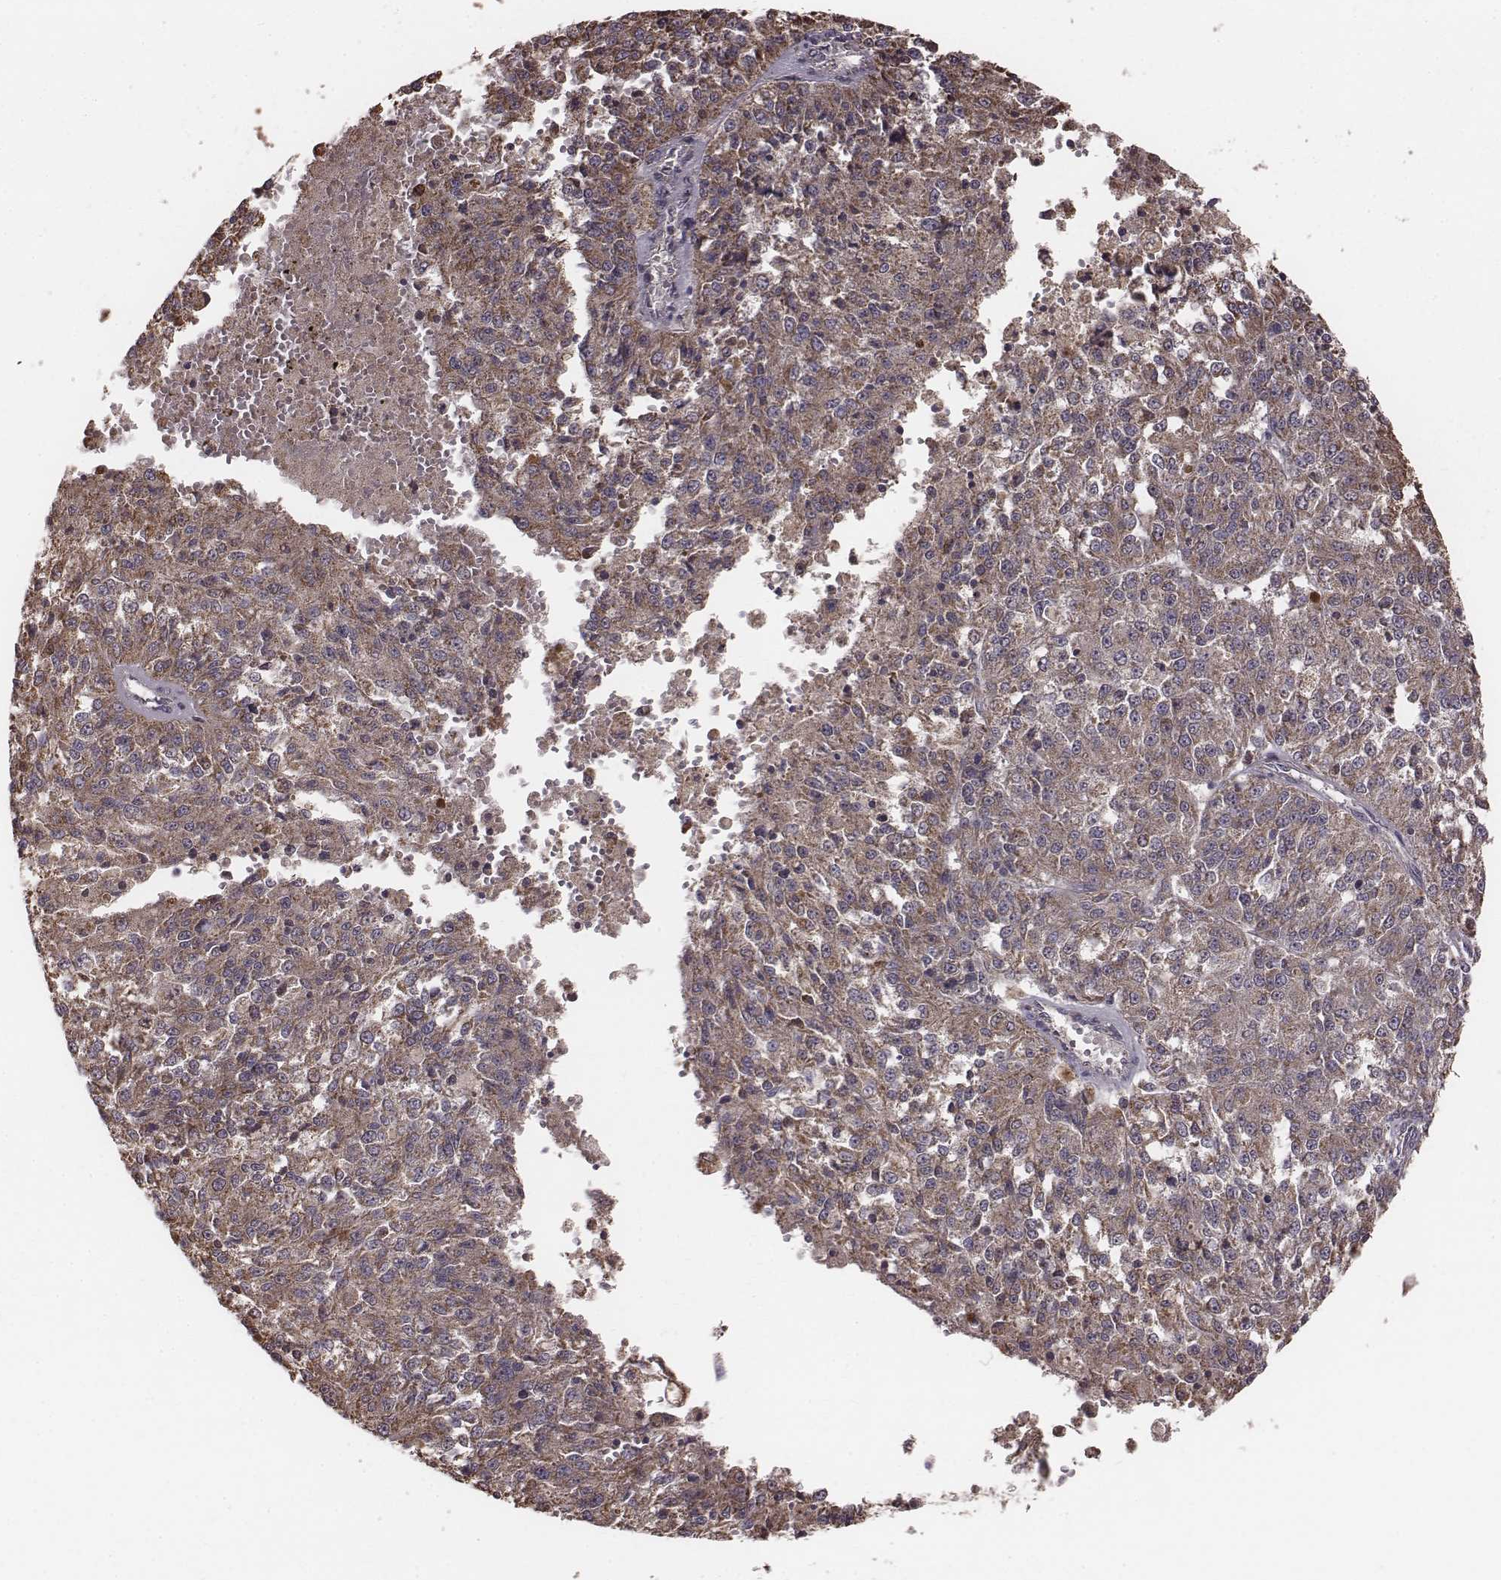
{"staining": {"intensity": "moderate", "quantity": ">75%", "location": "cytoplasmic/membranous"}, "tissue": "melanoma", "cell_type": "Tumor cells", "image_type": "cancer", "snomed": [{"axis": "morphology", "description": "Malignant melanoma, Metastatic site"}, {"axis": "topography", "description": "Lymph node"}], "caption": "There is medium levels of moderate cytoplasmic/membranous positivity in tumor cells of melanoma, as demonstrated by immunohistochemical staining (brown color).", "gene": "PDCD2L", "patient": {"sex": "female", "age": 64}}